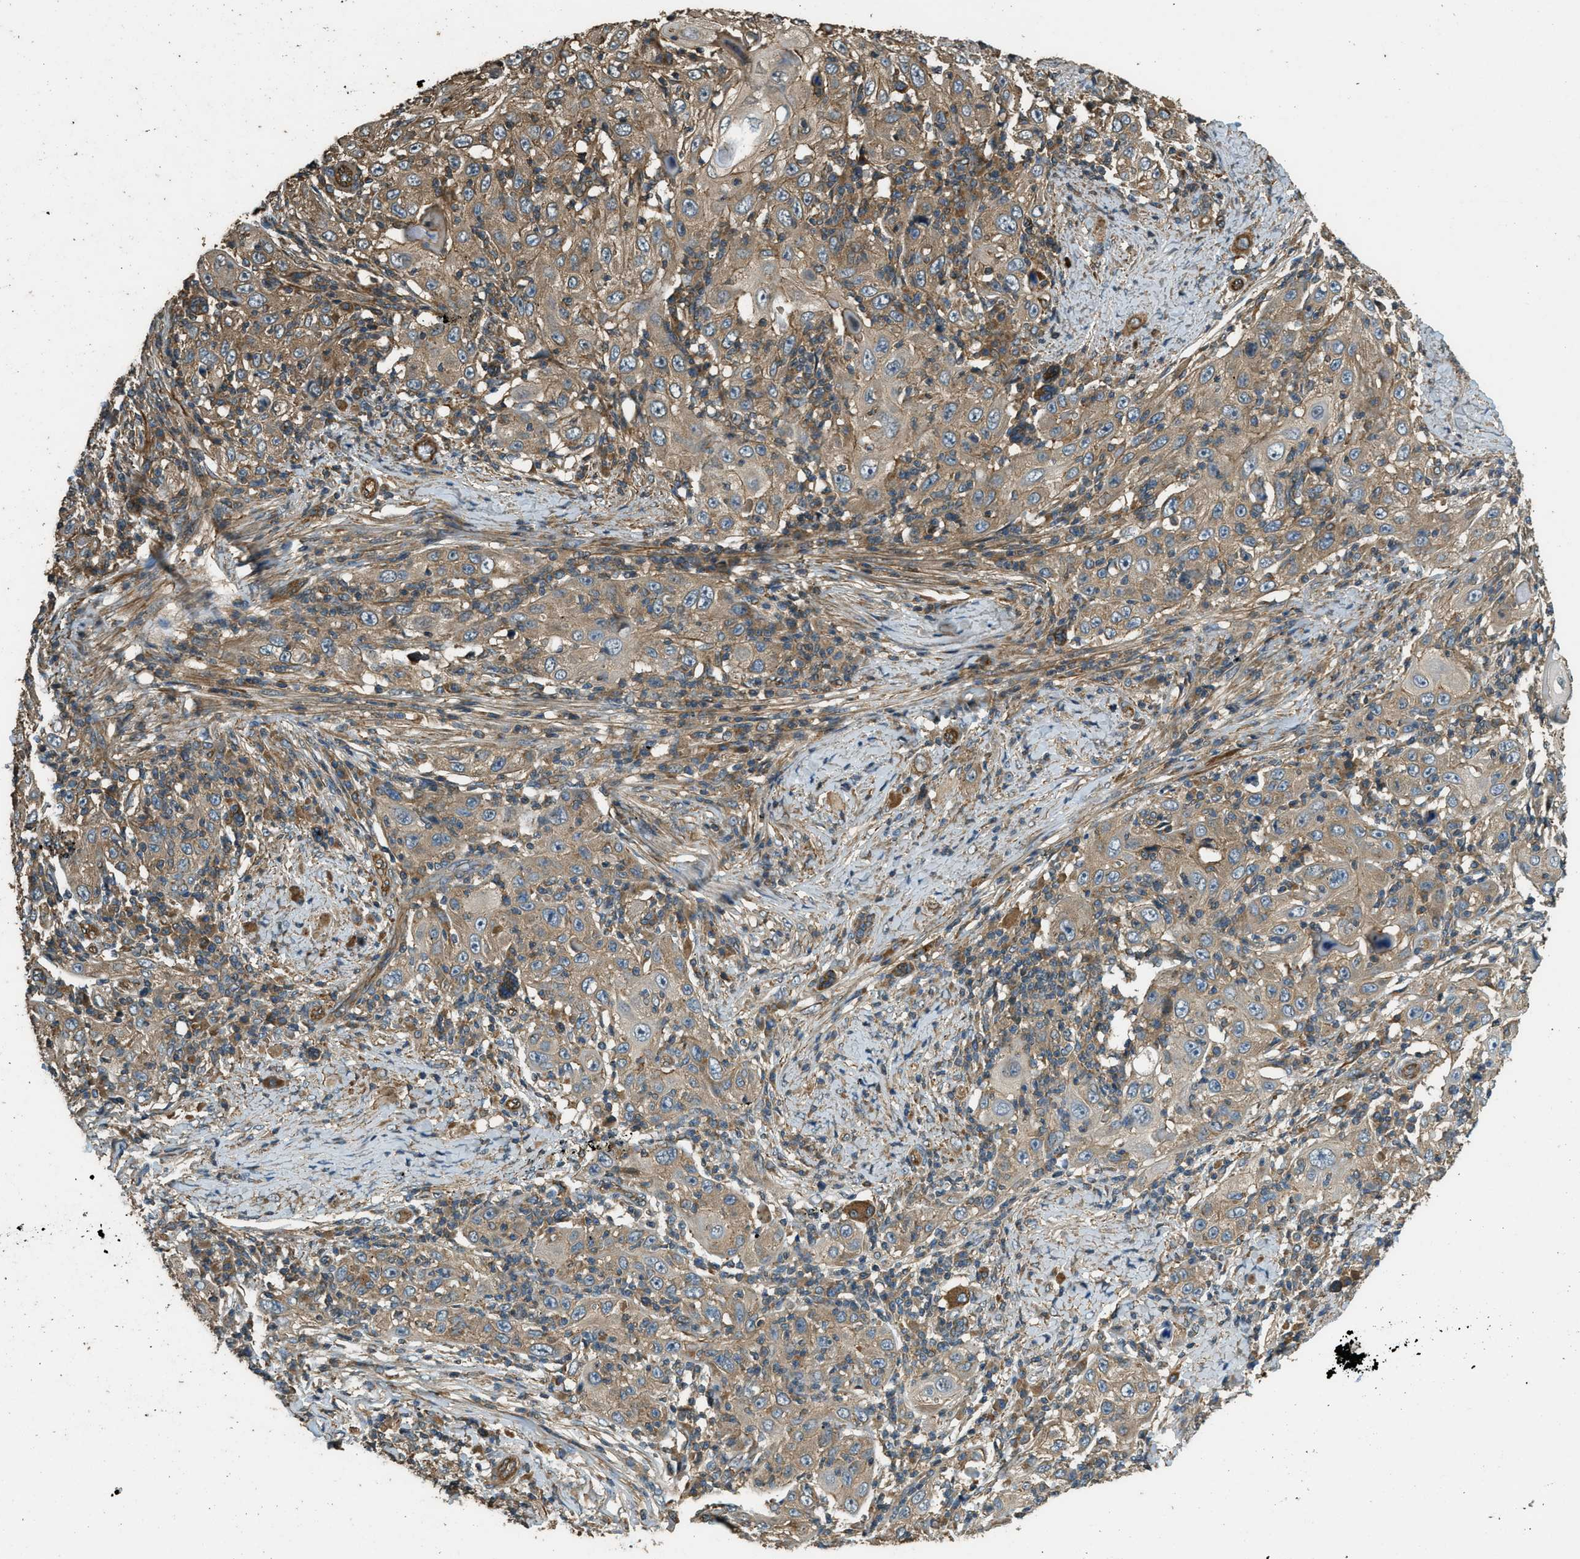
{"staining": {"intensity": "moderate", "quantity": ">75%", "location": "cytoplasmic/membranous"}, "tissue": "skin cancer", "cell_type": "Tumor cells", "image_type": "cancer", "snomed": [{"axis": "morphology", "description": "Squamous cell carcinoma, NOS"}, {"axis": "topography", "description": "Skin"}], "caption": "Immunohistochemistry of skin cancer (squamous cell carcinoma) exhibits medium levels of moderate cytoplasmic/membranous positivity in about >75% of tumor cells.", "gene": "MARS1", "patient": {"sex": "female", "age": 88}}